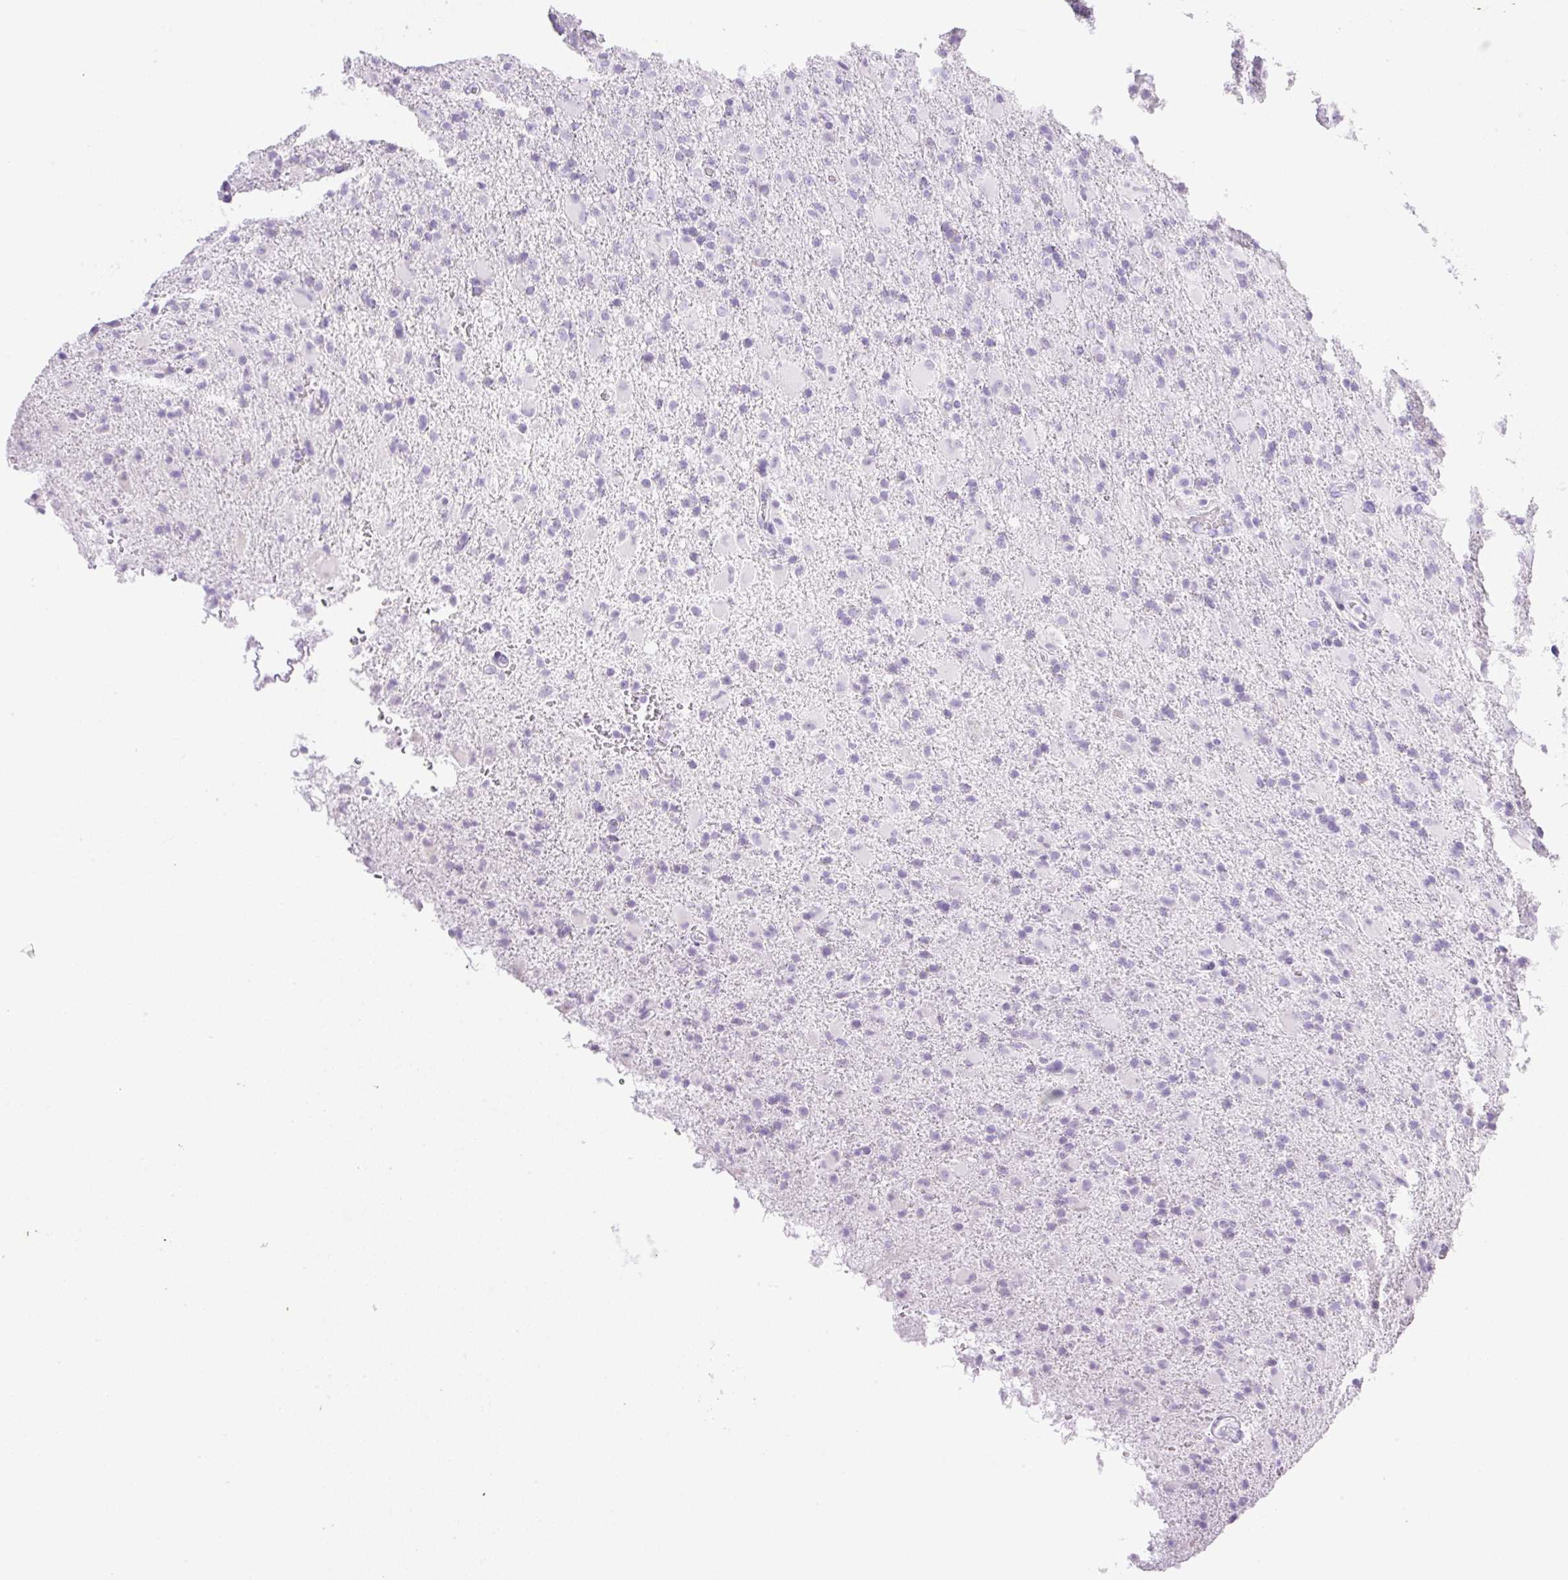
{"staining": {"intensity": "negative", "quantity": "none", "location": "none"}, "tissue": "glioma", "cell_type": "Tumor cells", "image_type": "cancer", "snomed": [{"axis": "morphology", "description": "Glioma, malignant, Low grade"}, {"axis": "topography", "description": "Brain"}], "caption": "Immunohistochemical staining of malignant glioma (low-grade) displays no significant staining in tumor cells.", "gene": "SPRR4", "patient": {"sex": "male", "age": 65}}